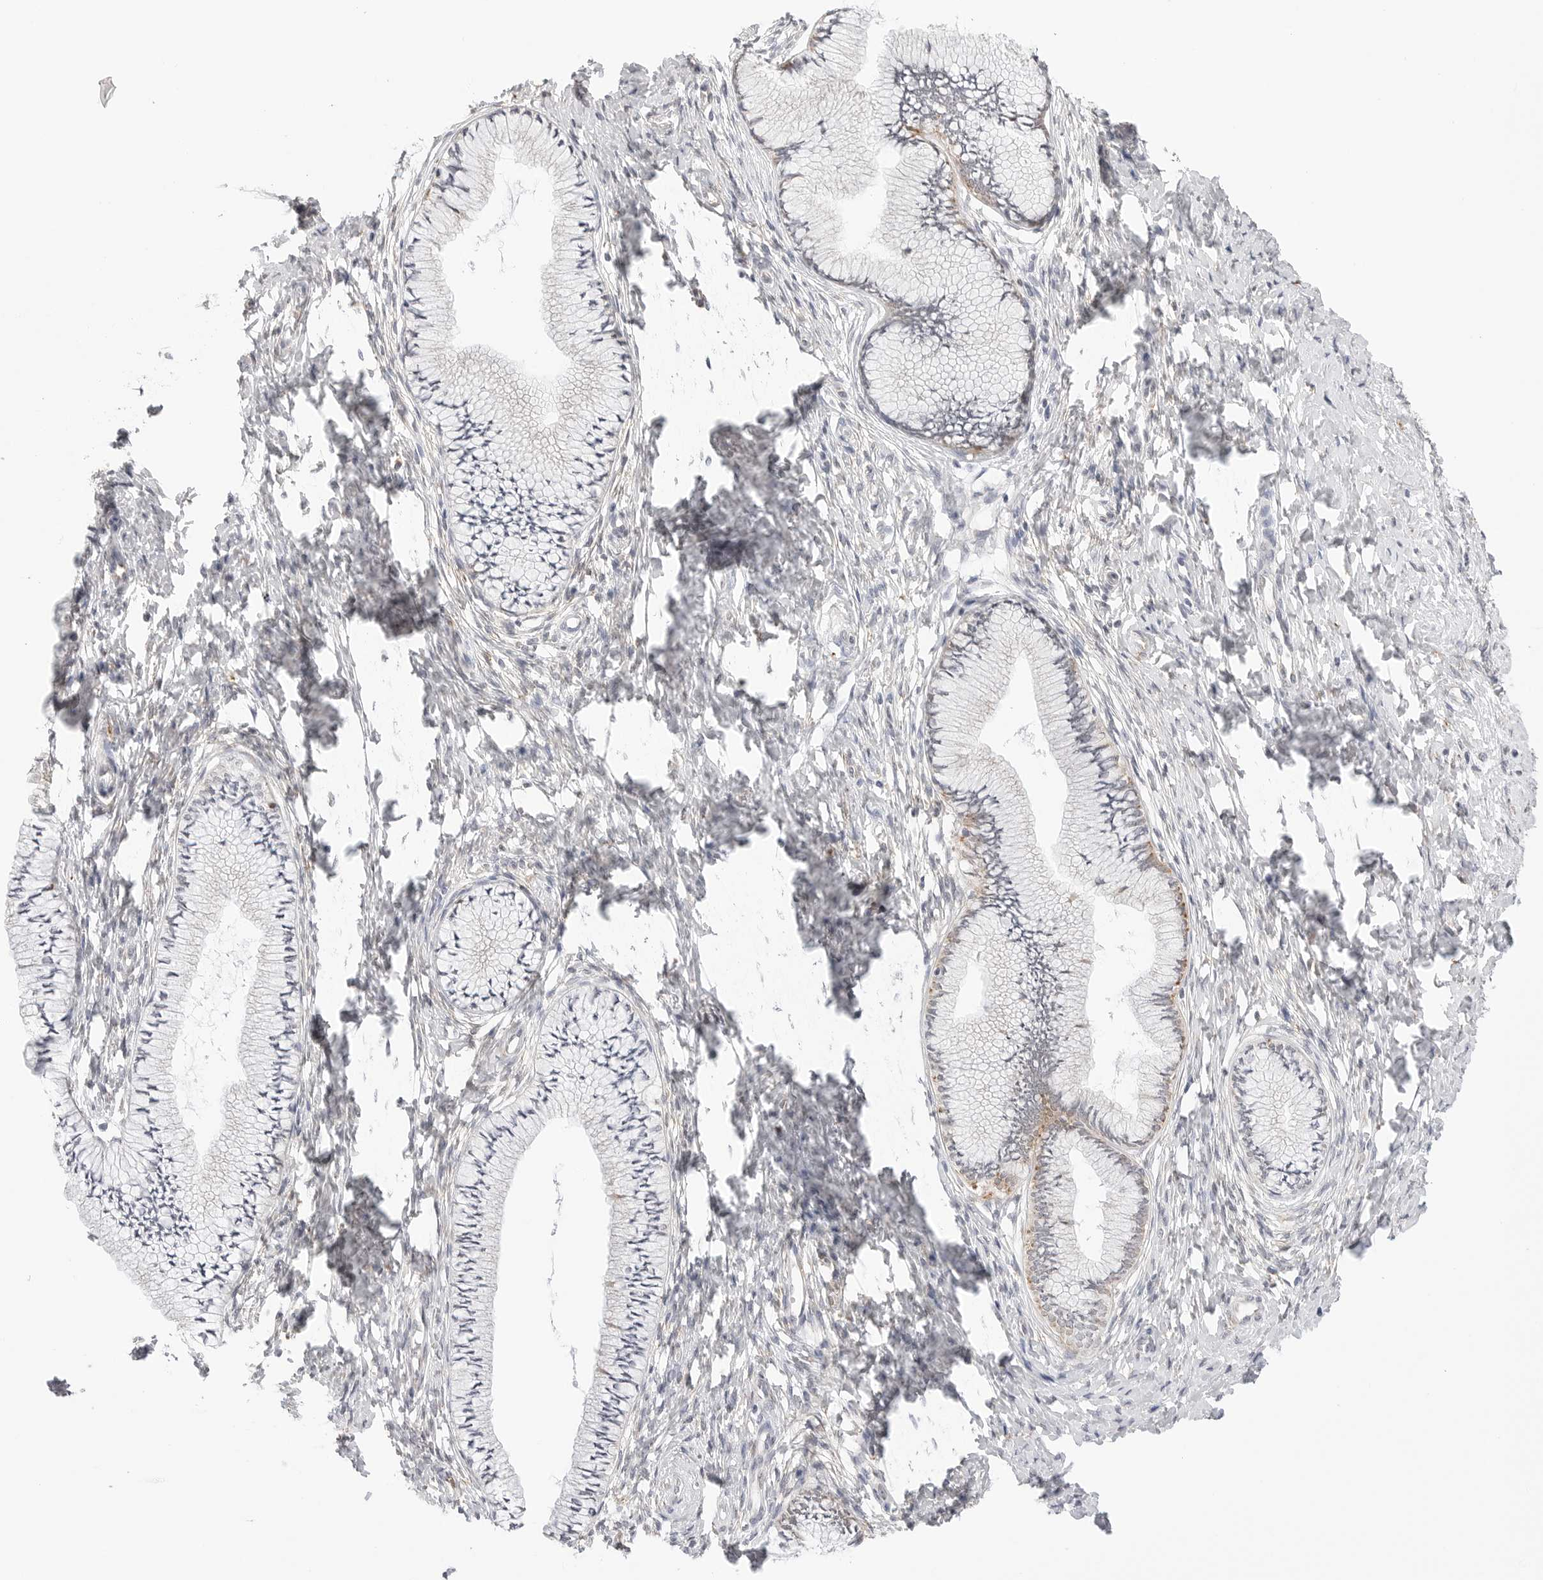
{"staining": {"intensity": "weak", "quantity": "<25%", "location": "cytoplasmic/membranous"}, "tissue": "cervix", "cell_type": "Glandular cells", "image_type": "normal", "snomed": [{"axis": "morphology", "description": "Normal tissue, NOS"}, {"axis": "topography", "description": "Cervix"}], "caption": "Immunohistochemistry (IHC) image of benign cervix: human cervix stained with DAB reveals no significant protein expression in glandular cells. (DAB (3,3'-diaminobenzidine) immunohistochemistry (IHC), high magnification).", "gene": "RPN1", "patient": {"sex": "female", "age": 36}}